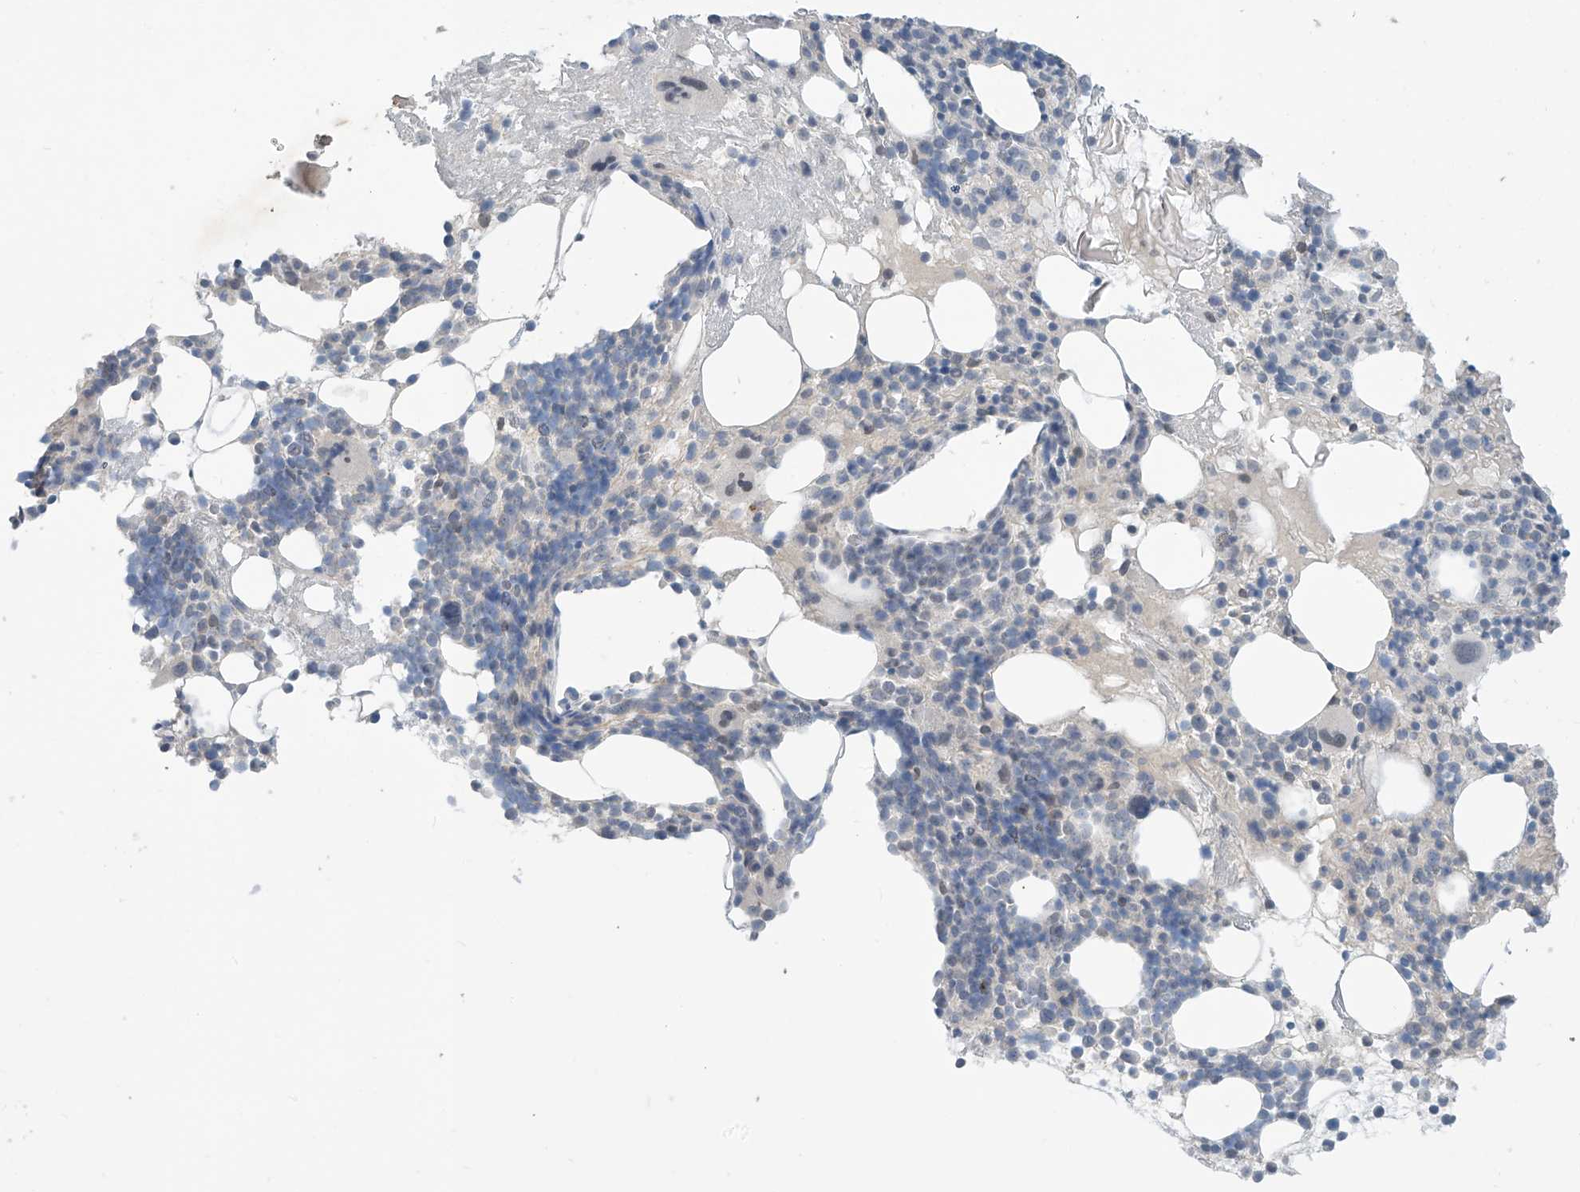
{"staining": {"intensity": "negative", "quantity": "none", "location": "none"}, "tissue": "bone marrow", "cell_type": "Hematopoietic cells", "image_type": "normal", "snomed": [{"axis": "morphology", "description": "Normal tissue, NOS"}, {"axis": "morphology", "description": "Inflammation, NOS"}, {"axis": "topography", "description": "Bone marrow"}], "caption": "Immunohistochemistry of benign human bone marrow displays no staining in hematopoietic cells.", "gene": "METAP1D", "patient": {"sex": "female", "age": 77}}